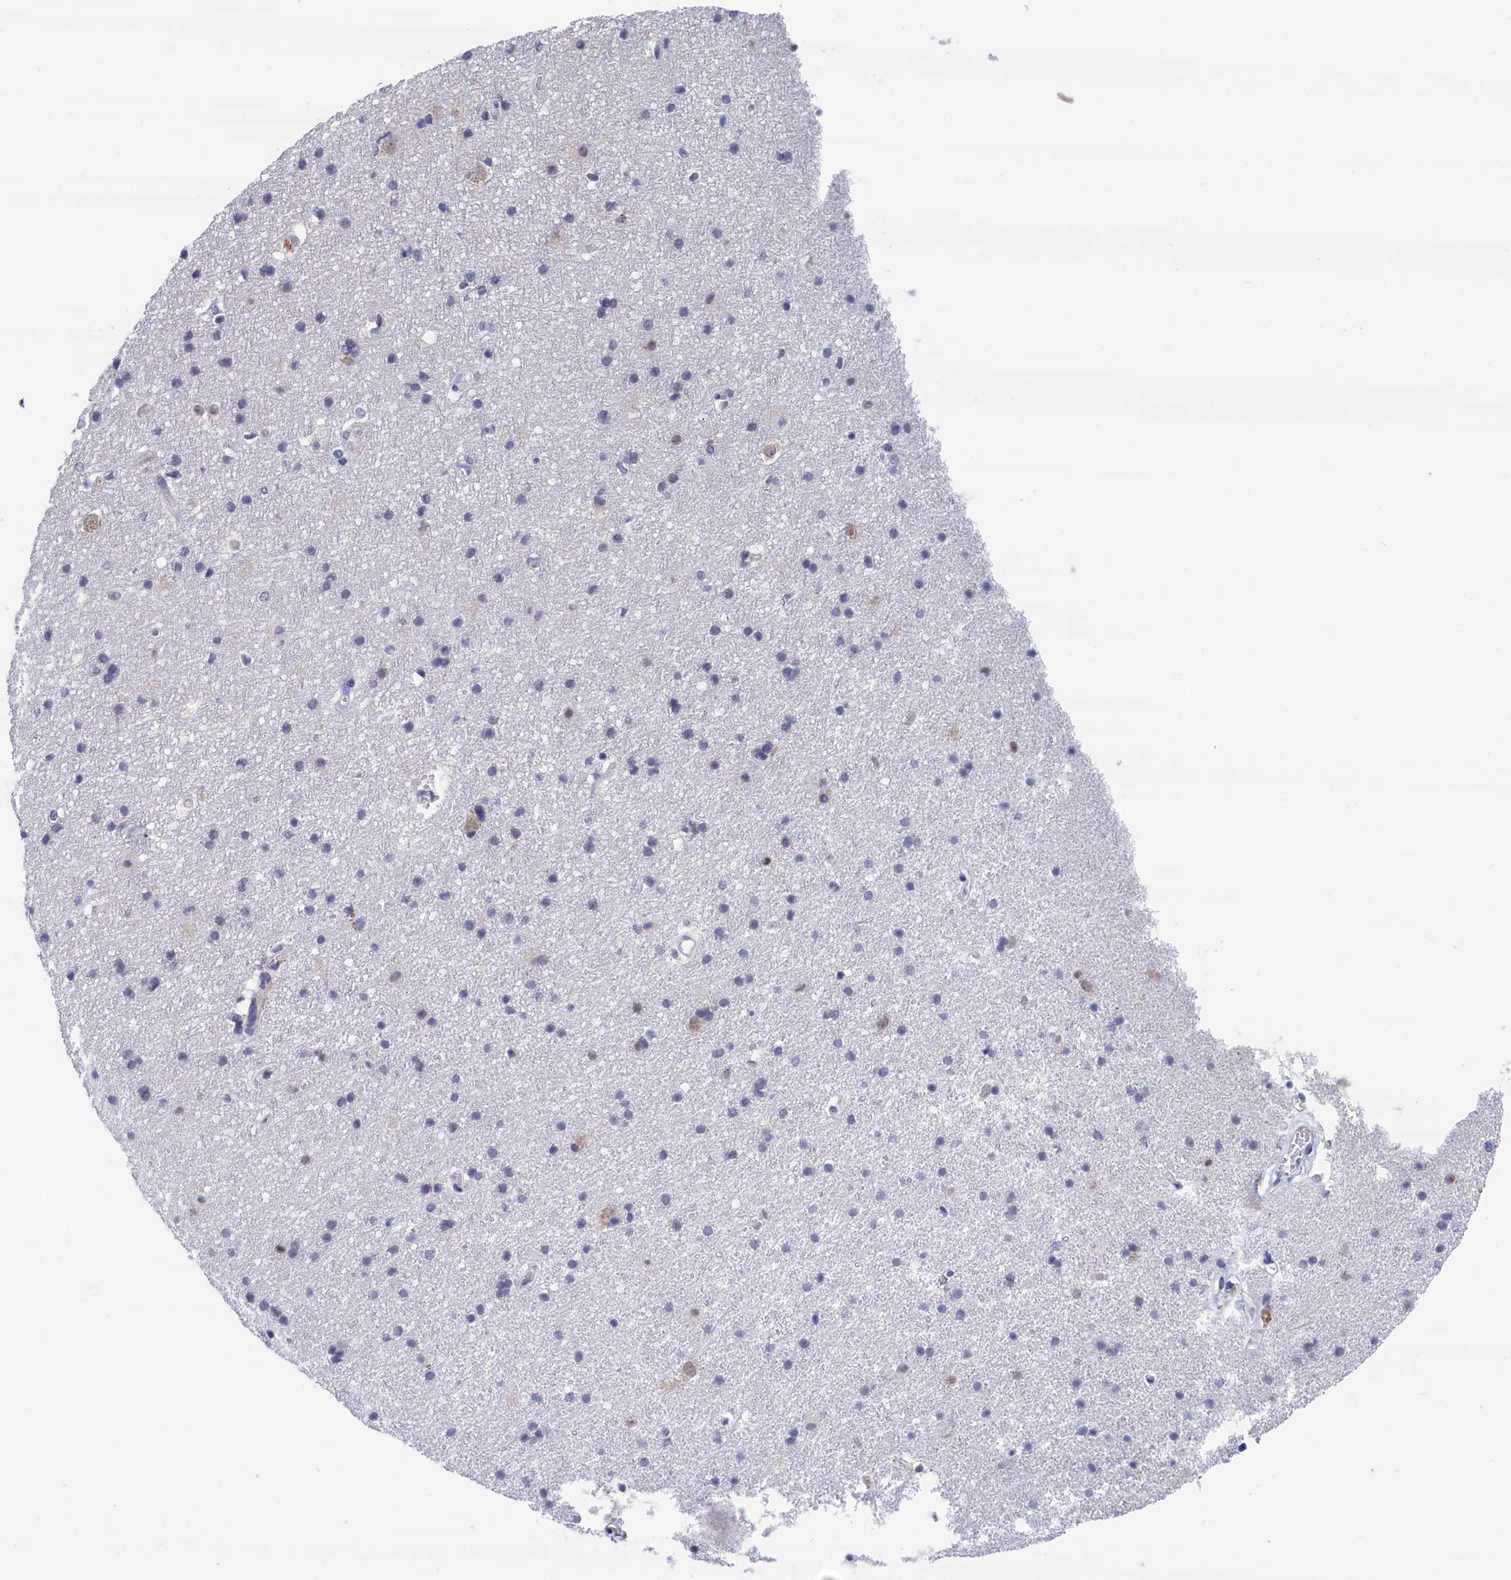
{"staining": {"intensity": "negative", "quantity": "none", "location": "none"}, "tissue": "cerebral cortex", "cell_type": "Endothelial cells", "image_type": "normal", "snomed": [{"axis": "morphology", "description": "Normal tissue, NOS"}, {"axis": "topography", "description": "Cerebral cortex"}], "caption": "Human cerebral cortex stained for a protein using immunohistochemistry displays no staining in endothelial cells.", "gene": "PGP", "patient": {"sex": "male", "age": 54}}